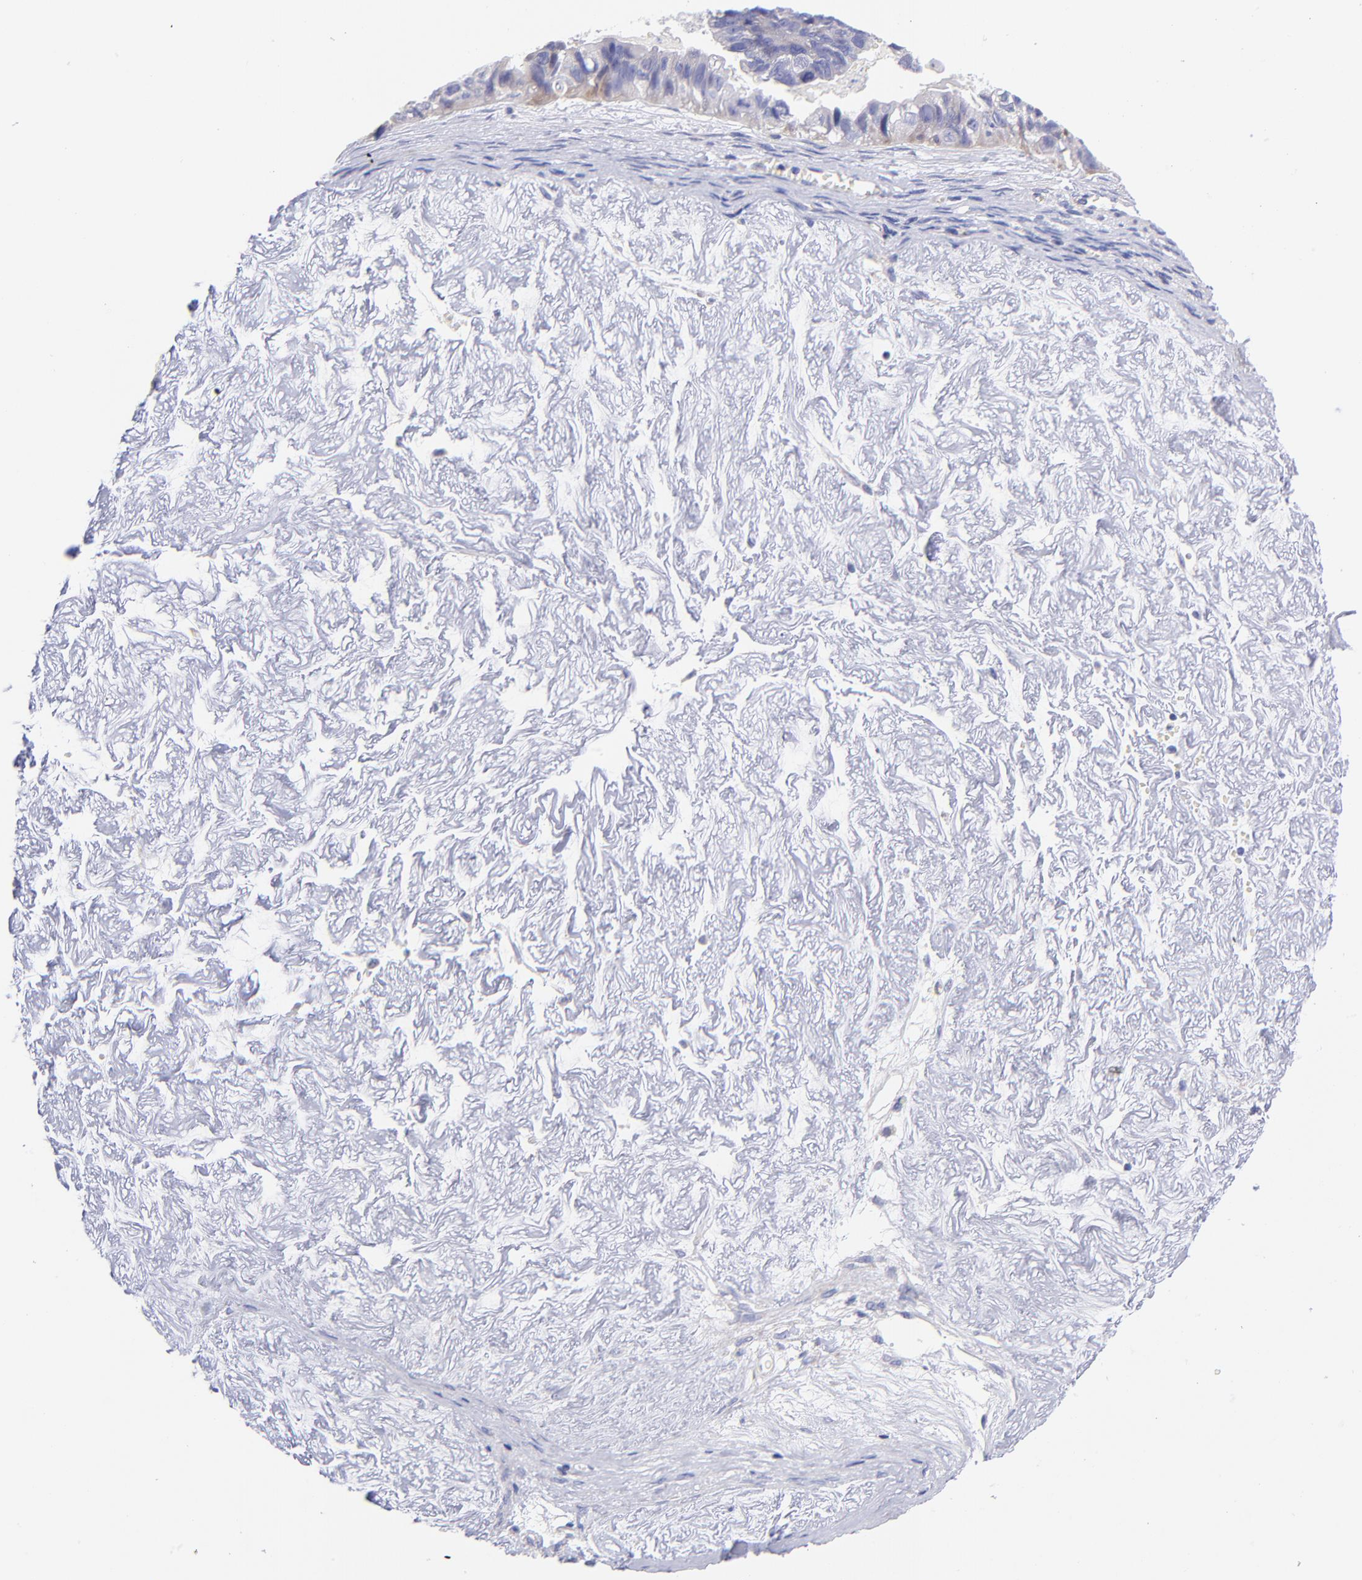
{"staining": {"intensity": "weak", "quantity": "<25%", "location": "cytoplasmic/membranous"}, "tissue": "ovarian cancer", "cell_type": "Tumor cells", "image_type": "cancer", "snomed": [{"axis": "morphology", "description": "Carcinoma, endometroid"}, {"axis": "topography", "description": "Ovary"}], "caption": "IHC of ovarian cancer shows no staining in tumor cells.", "gene": "NDUFB7", "patient": {"sex": "female", "age": 85}}